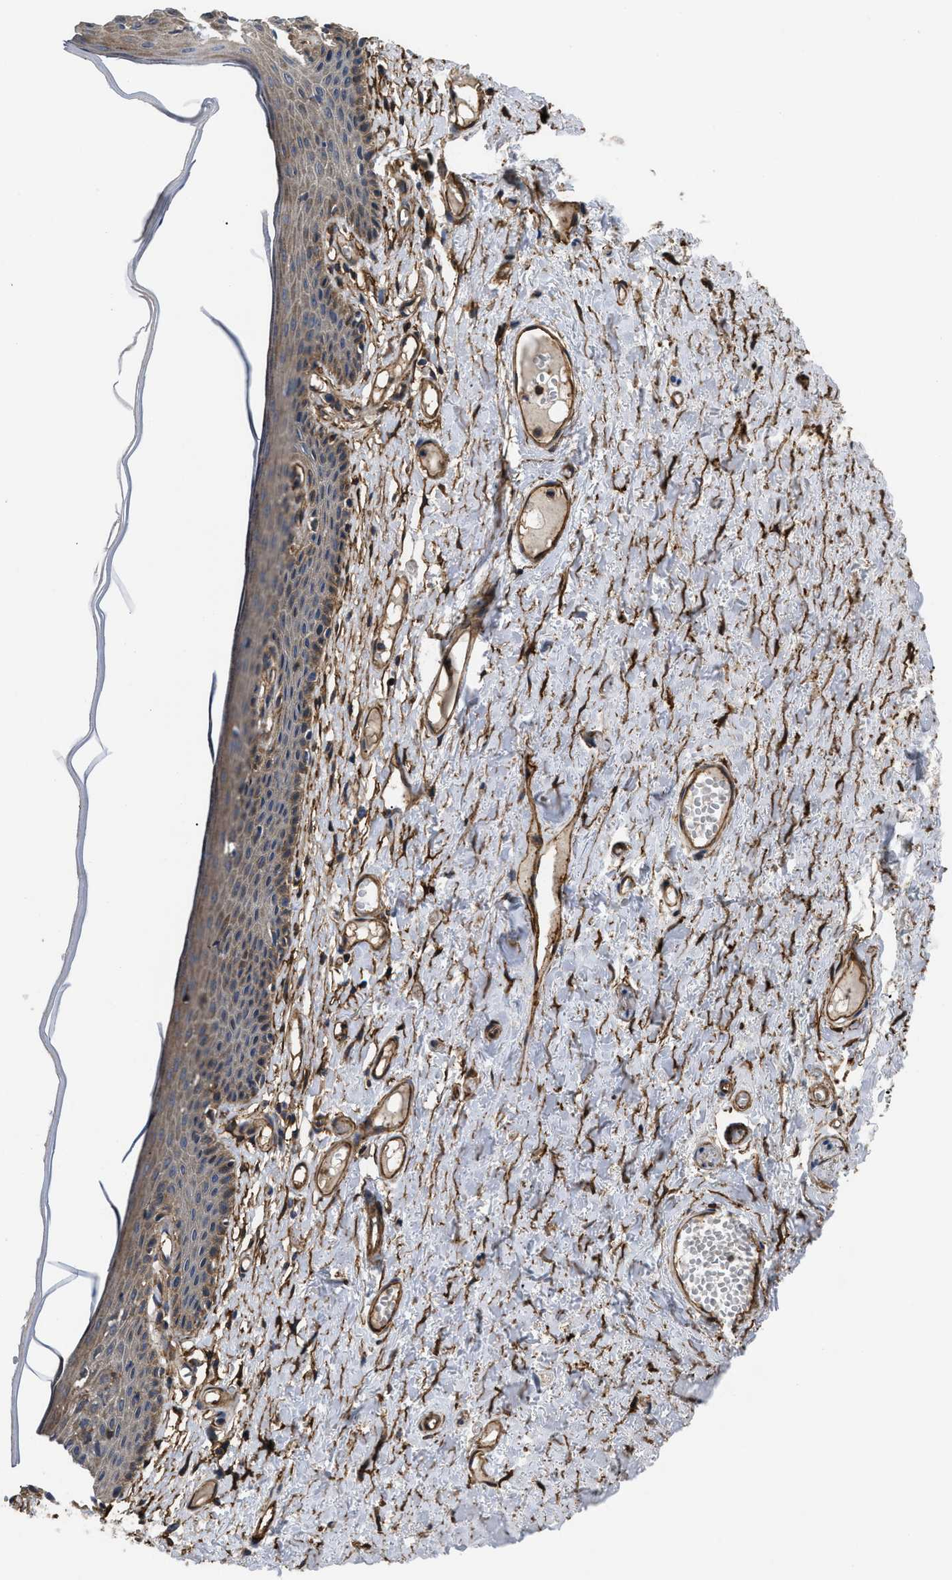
{"staining": {"intensity": "moderate", "quantity": "25%-75%", "location": "cytoplasmic/membranous"}, "tissue": "skin", "cell_type": "Epidermal cells", "image_type": "normal", "snomed": [{"axis": "morphology", "description": "Normal tissue, NOS"}, {"axis": "topography", "description": "Adipose tissue"}, {"axis": "topography", "description": "Vascular tissue"}, {"axis": "topography", "description": "Anal"}, {"axis": "topography", "description": "Peripheral nerve tissue"}], "caption": "Protein positivity by IHC shows moderate cytoplasmic/membranous staining in about 25%-75% of epidermal cells in unremarkable skin. The protein of interest is shown in brown color, while the nuclei are stained blue.", "gene": "NT5E", "patient": {"sex": "female", "age": 54}}